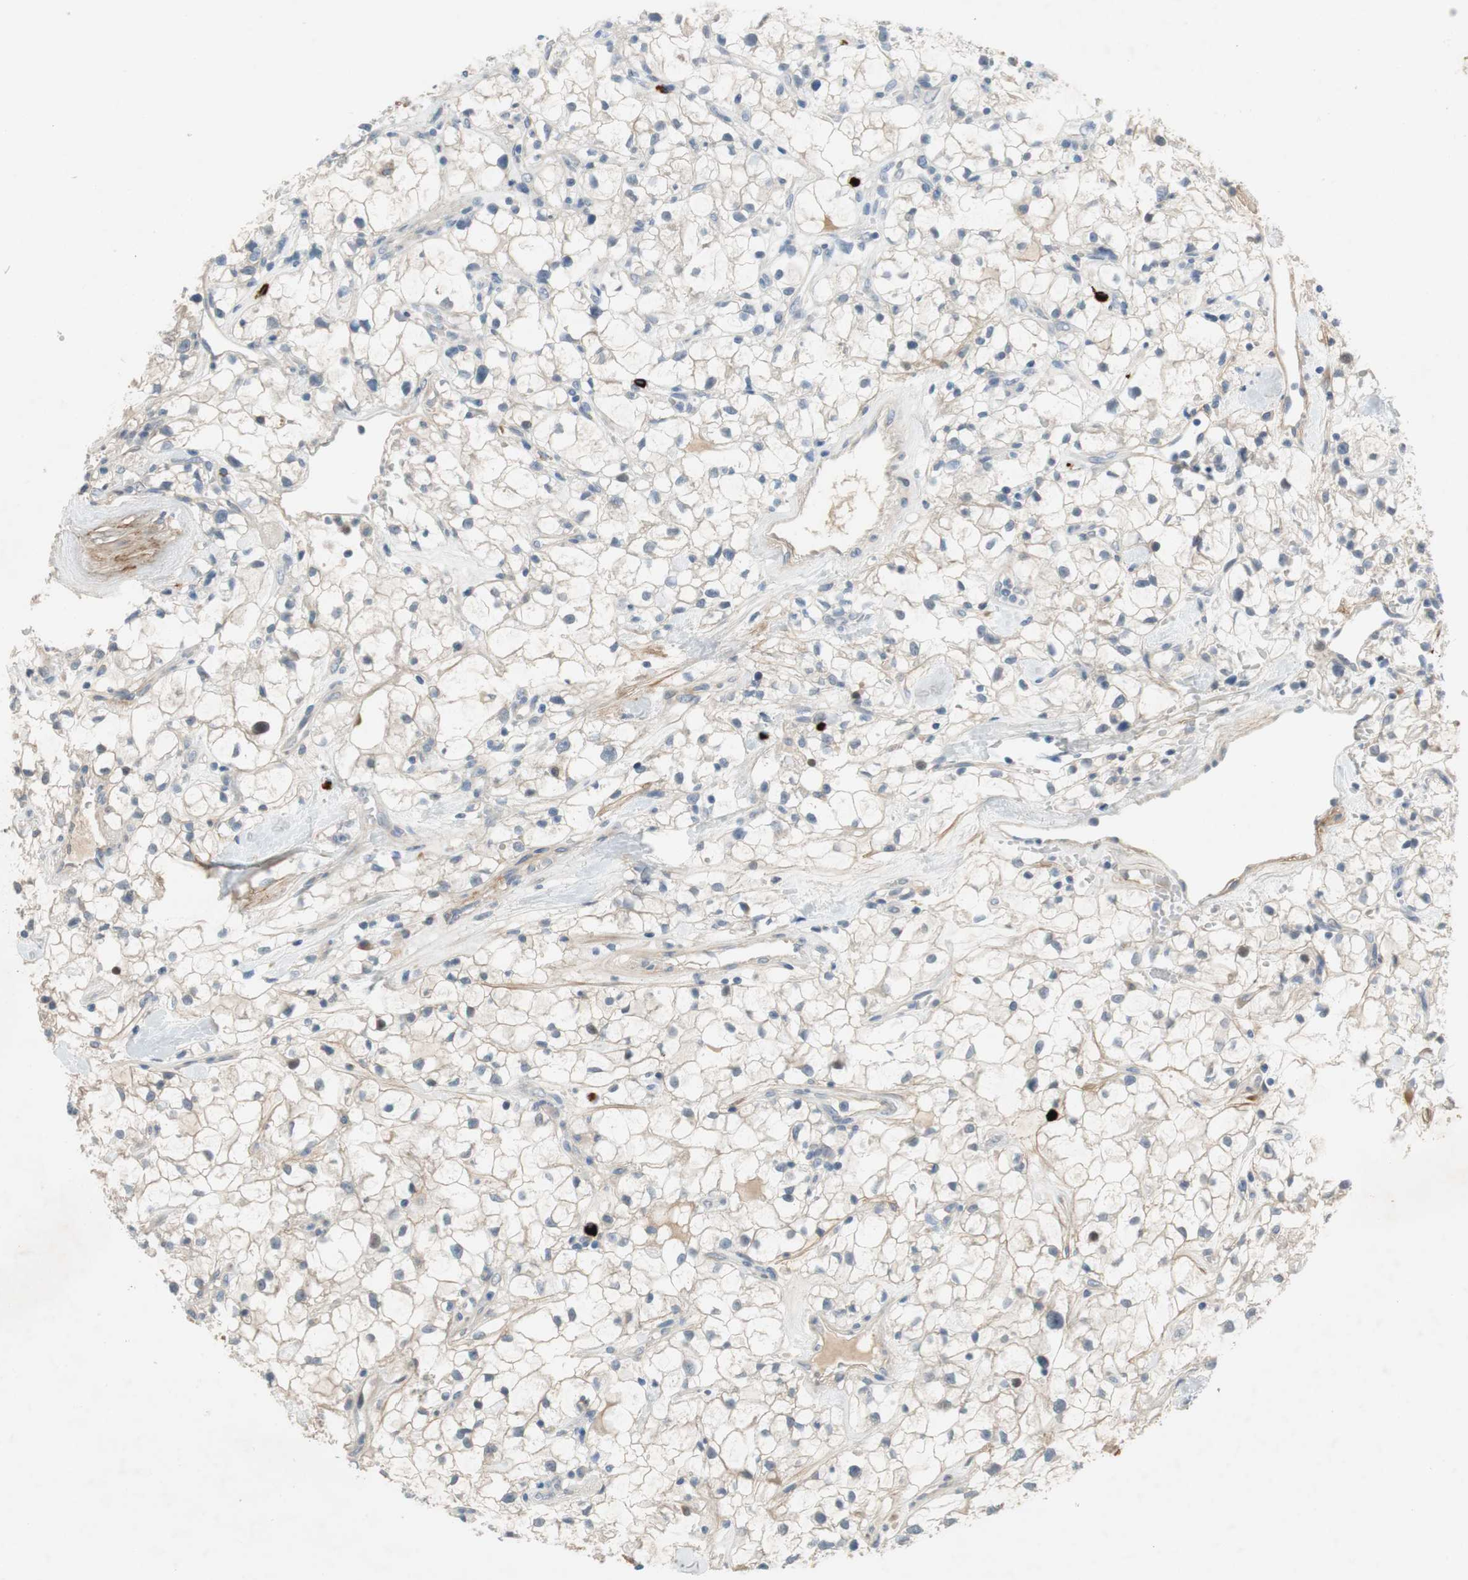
{"staining": {"intensity": "weak", "quantity": "25%-75%", "location": "cytoplasmic/membranous"}, "tissue": "renal cancer", "cell_type": "Tumor cells", "image_type": "cancer", "snomed": [{"axis": "morphology", "description": "Adenocarcinoma, NOS"}, {"axis": "topography", "description": "Kidney"}], "caption": "About 25%-75% of tumor cells in renal cancer (adenocarcinoma) display weak cytoplasmic/membranous protein positivity as visualized by brown immunohistochemical staining.", "gene": "COL12A1", "patient": {"sex": "female", "age": 60}}